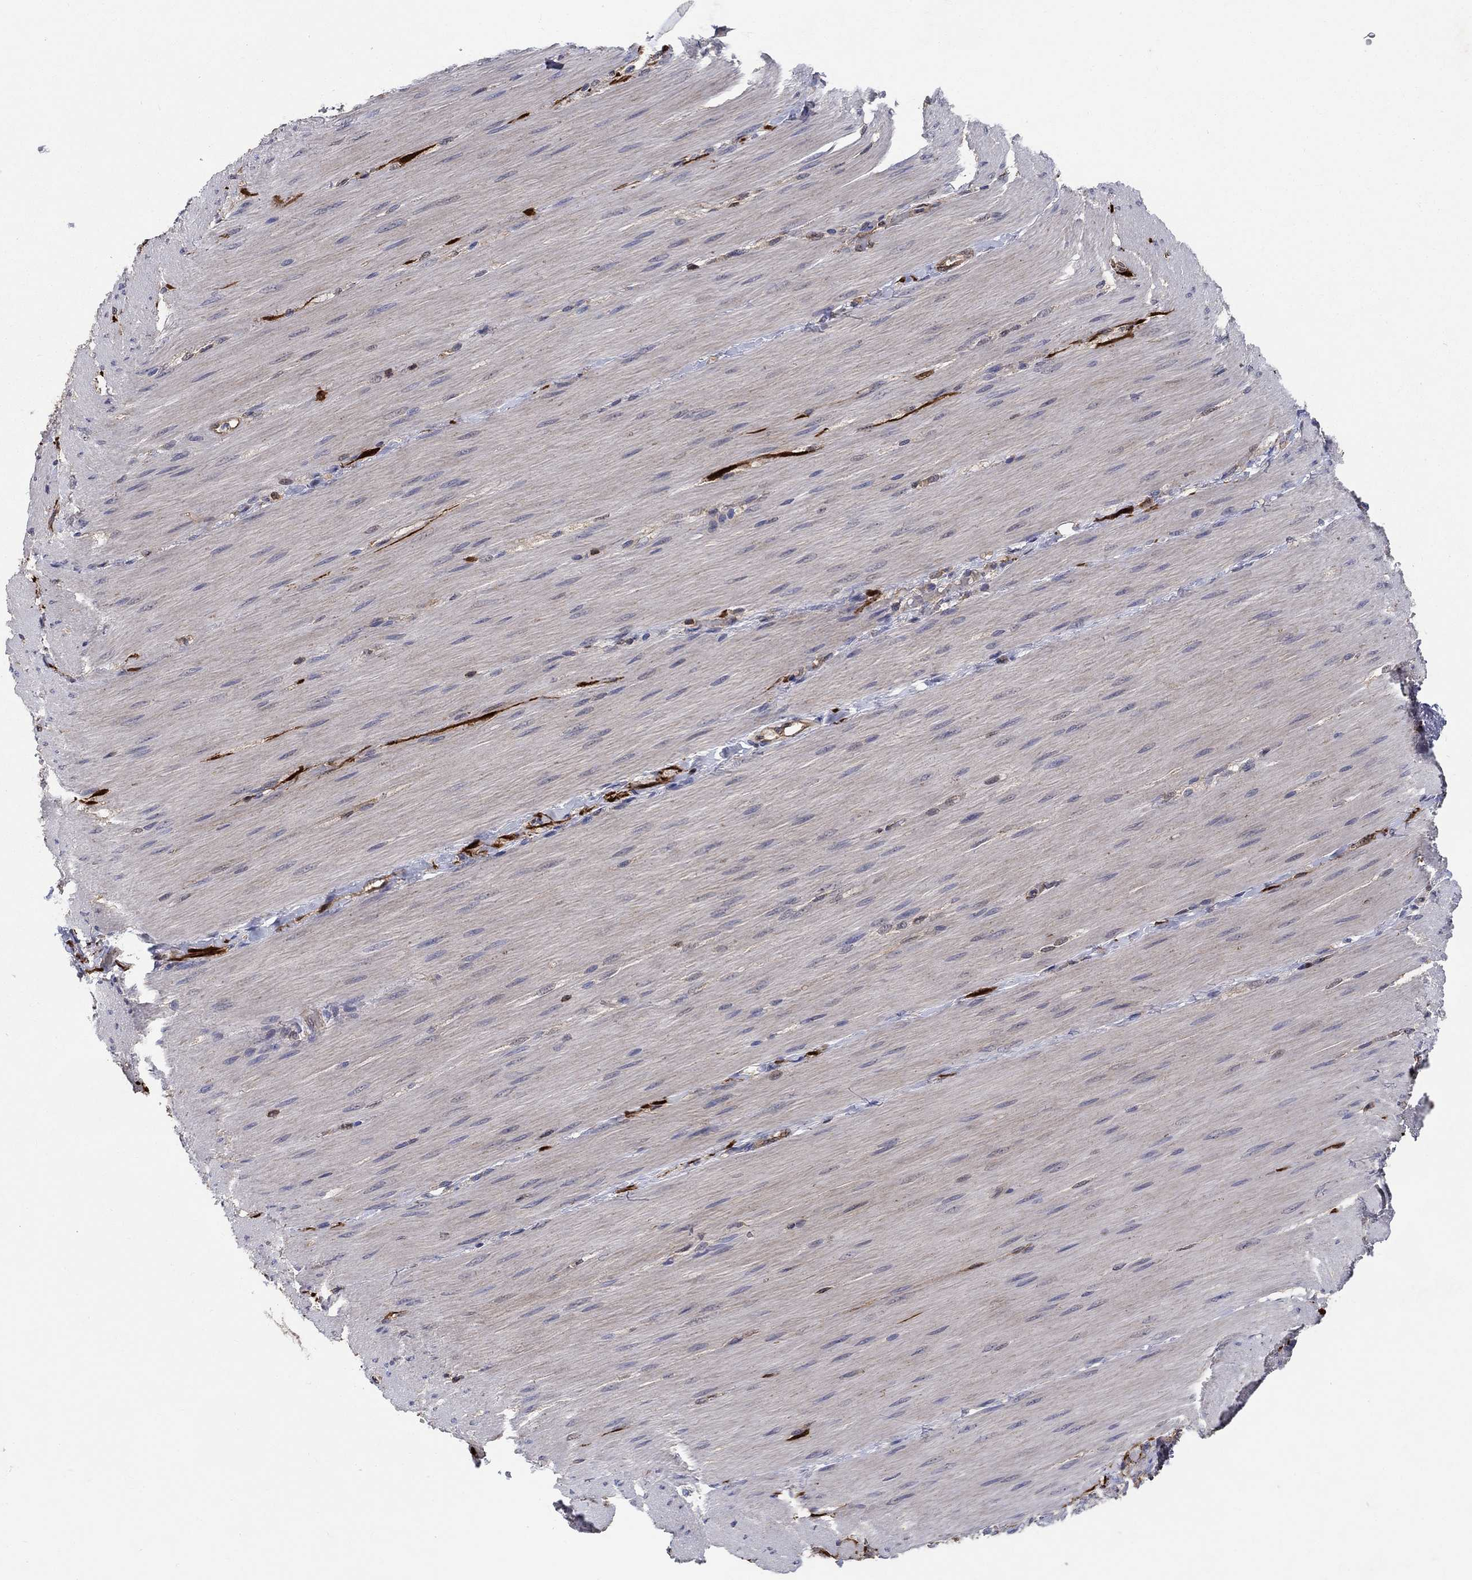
{"staining": {"intensity": "negative", "quantity": "none", "location": "none"}, "tissue": "adipose tissue", "cell_type": "Adipocytes", "image_type": "normal", "snomed": [{"axis": "morphology", "description": "Normal tissue, NOS"}, {"axis": "topography", "description": "Smooth muscle"}, {"axis": "topography", "description": "Duodenum"}, {"axis": "topography", "description": "Peripheral nerve tissue"}], "caption": "This is an IHC image of normal adipose tissue. There is no expression in adipocytes.", "gene": "AGFG2", "patient": {"sex": "female", "age": 61}}